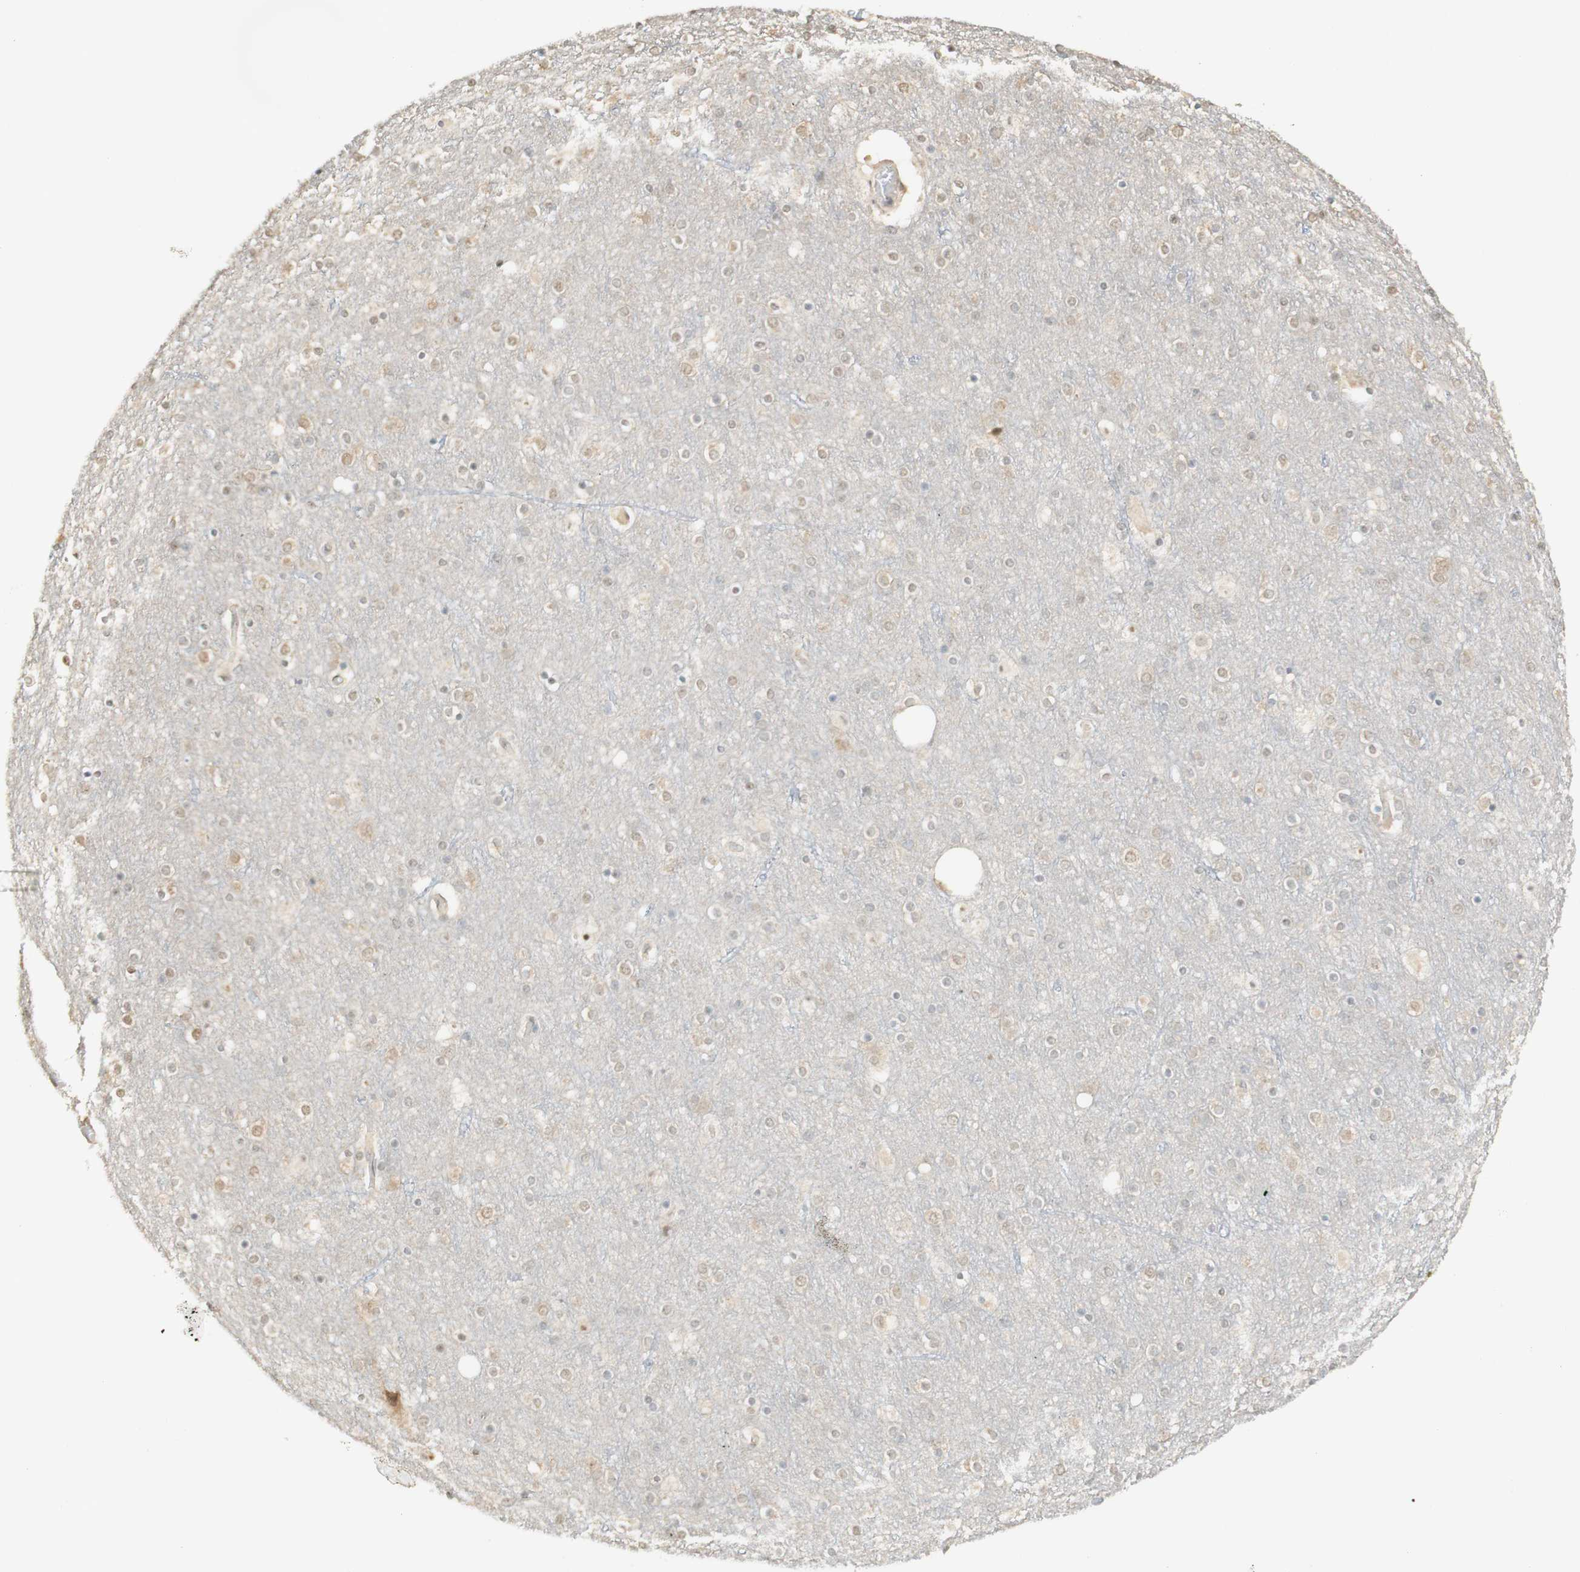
{"staining": {"intensity": "negative", "quantity": "none", "location": "none"}, "tissue": "cerebral cortex", "cell_type": "Endothelial cells", "image_type": "normal", "snomed": [{"axis": "morphology", "description": "Normal tissue, NOS"}, {"axis": "topography", "description": "Cerebral cortex"}], "caption": "Immunohistochemical staining of benign human cerebral cortex displays no significant expression in endothelial cells. (DAB (3,3'-diaminobenzidine) IHC with hematoxylin counter stain).", "gene": "SPINT2", "patient": {"sex": "female", "age": 54}}